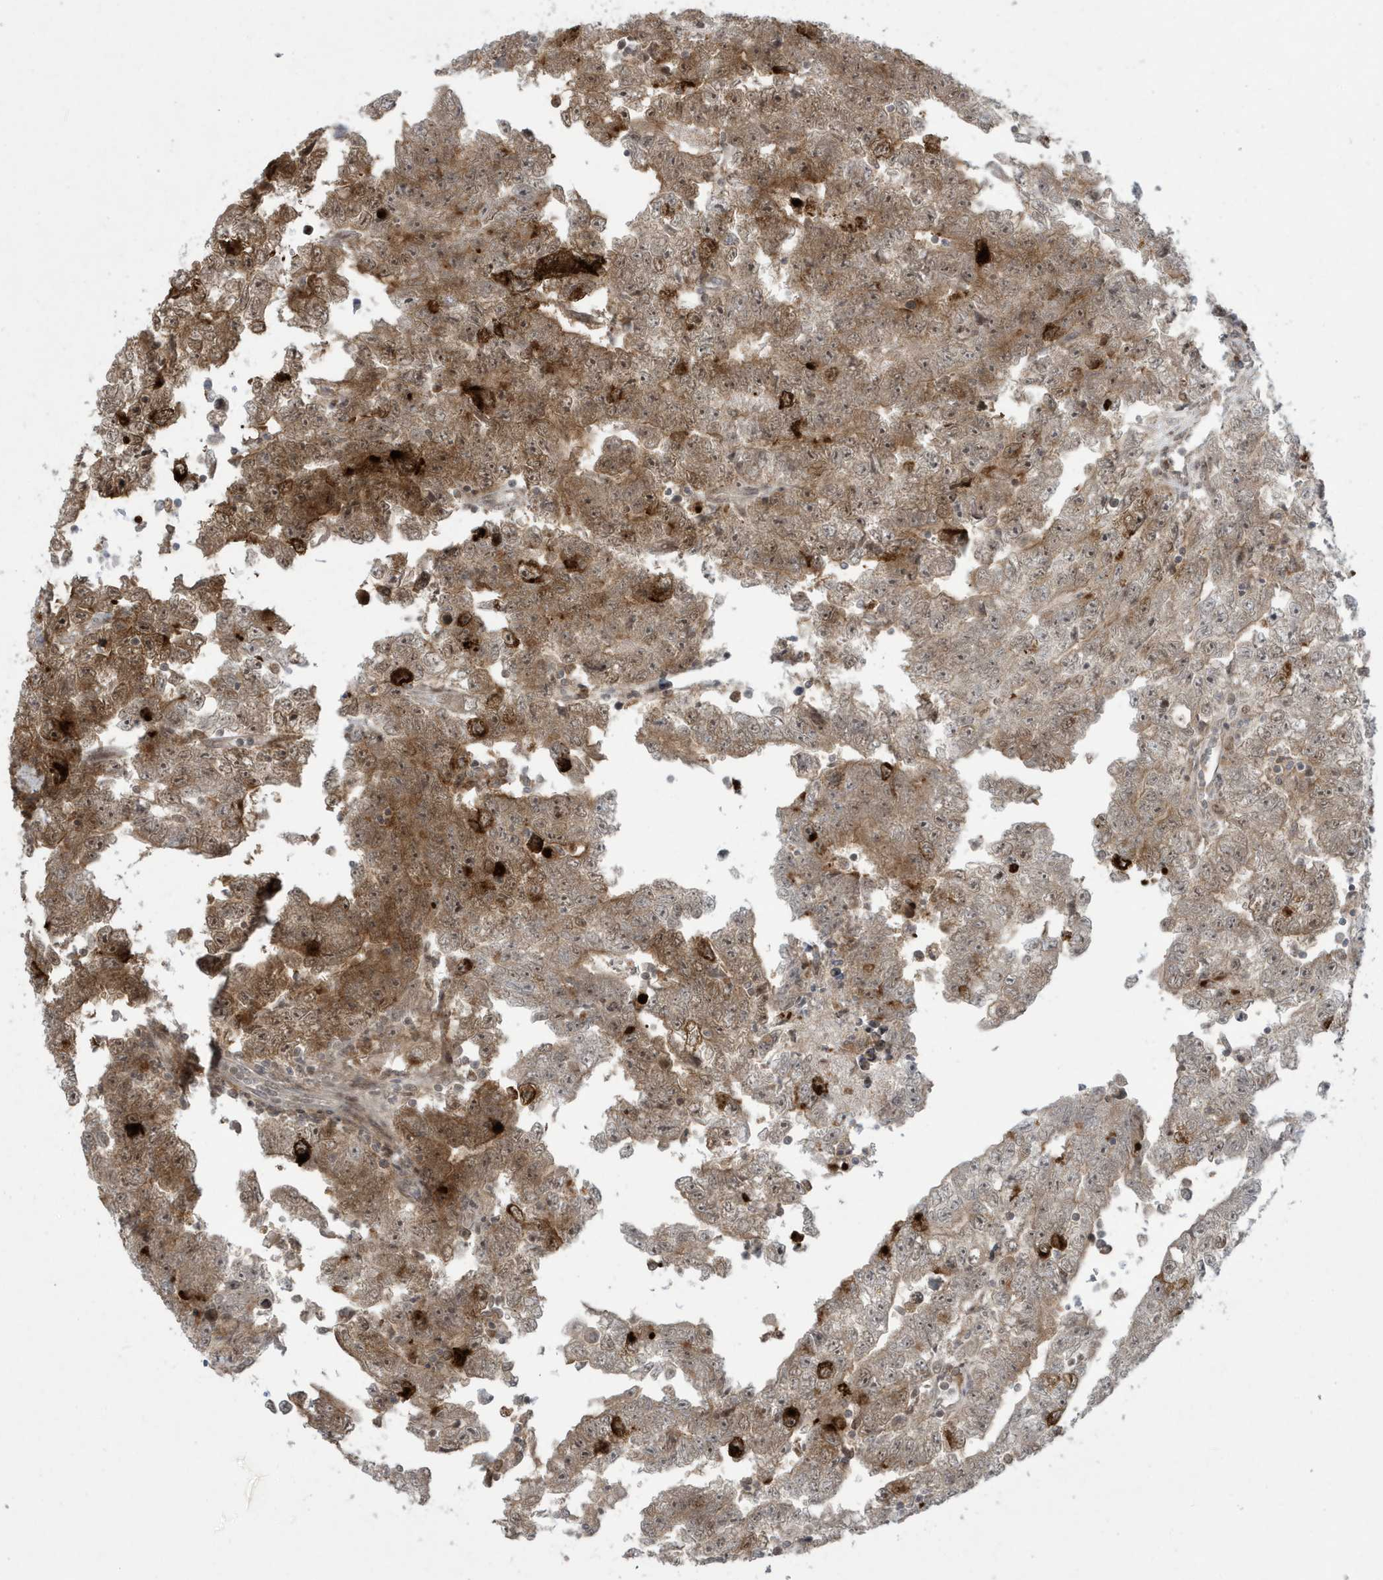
{"staining": {"intensity": "moderate", "quantity": "25%-75%", "location": "cytoplasmic/membranous"}, "tissue": "testis cancer", "cell_type": "Tumor cells", "image_type": "cancer", "snomed": [{"axis": "morphology", "description": "Carcinoma, Embryonal, NOS"}, {"axis": "topography", "description": "Testis"}], "caption": "About 25%-75% of tumor cells in testis cancer exhibit moderate cytoplasmic/membranous protein positivity as visualized by brown immunohistochemical staining.", "gene": "C1orf52", "patient": {"sex": "male", "age": 25}}